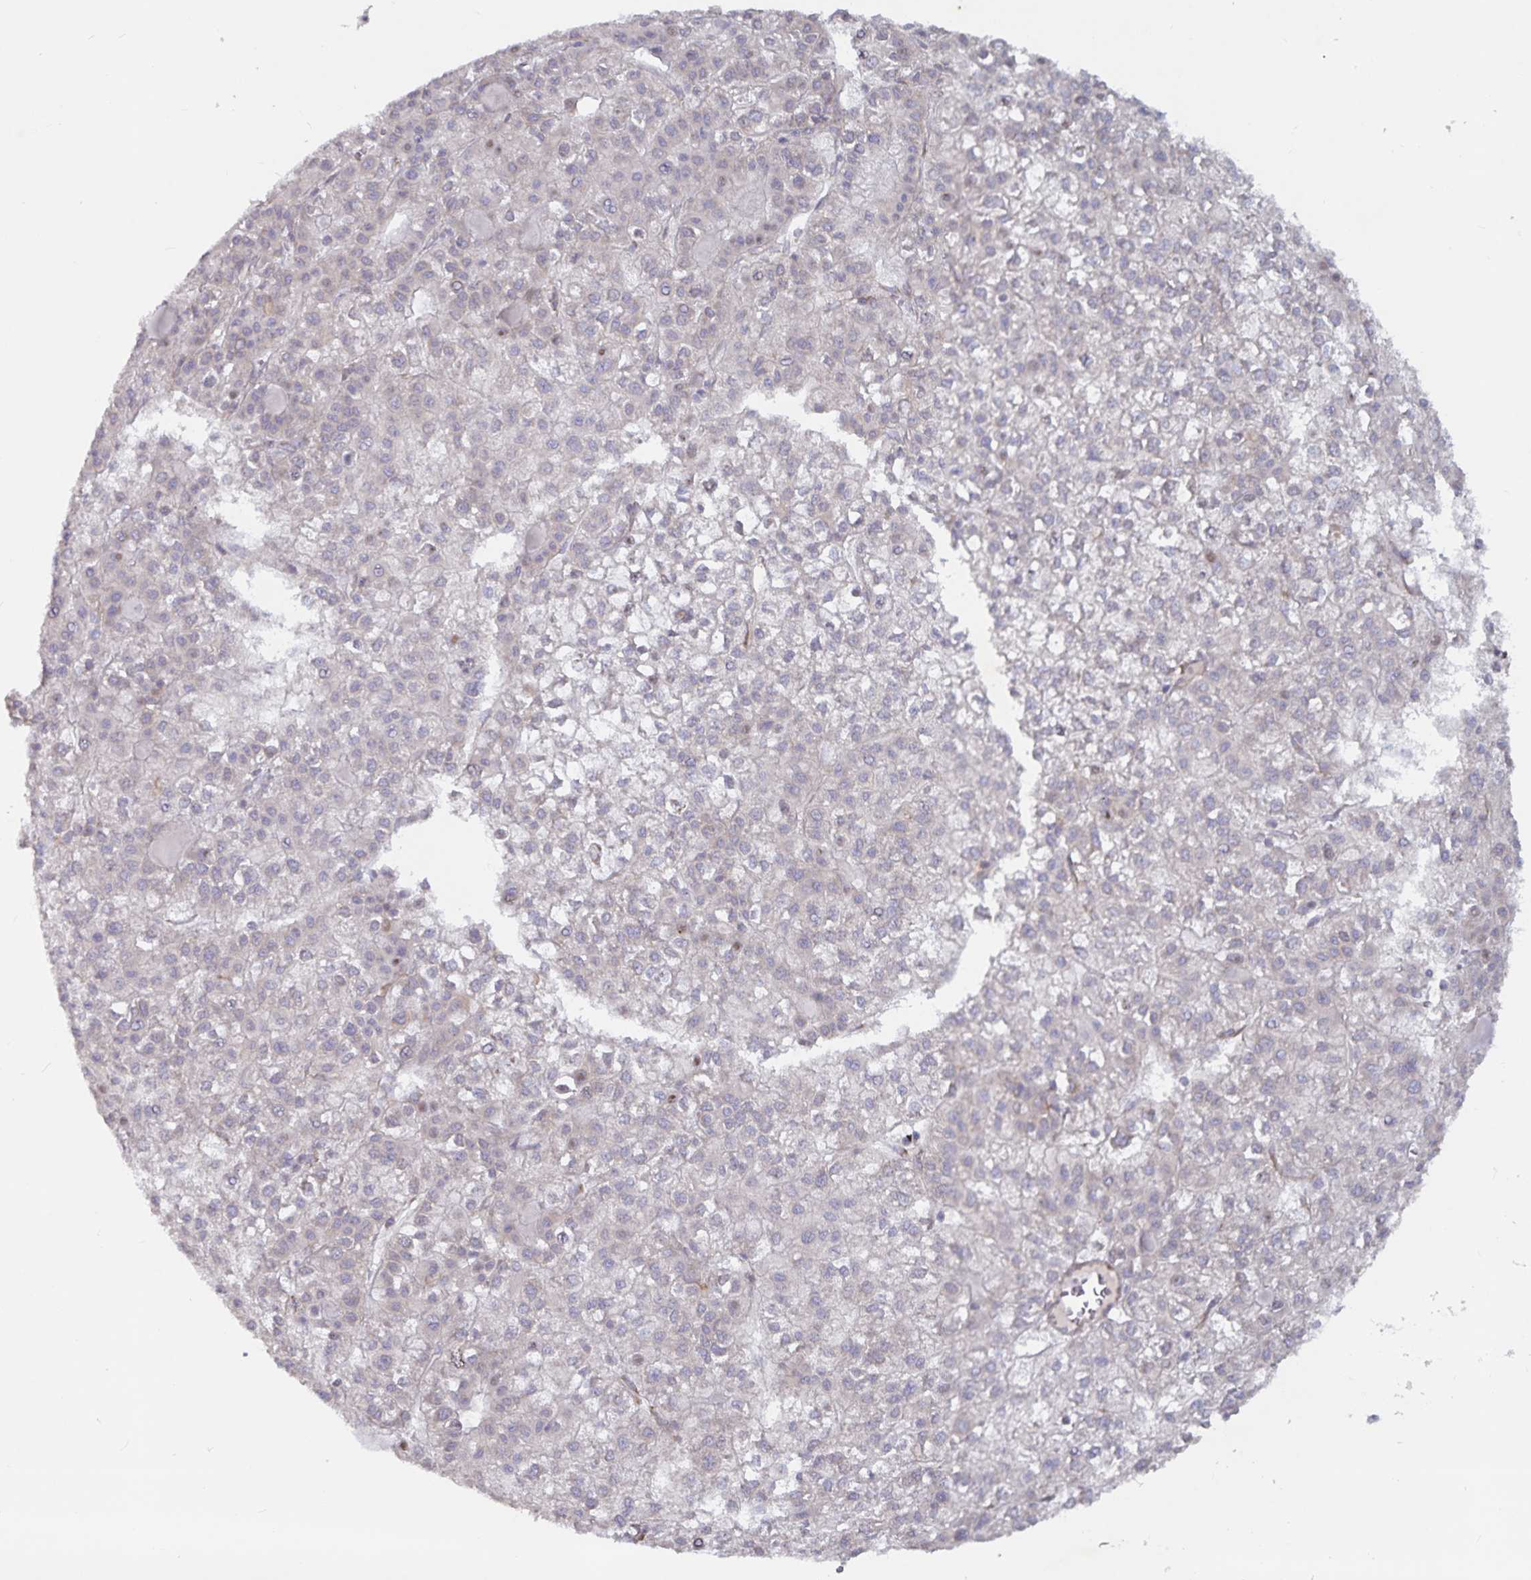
{"staining": {"intensity": "negative", "quantity": "none", "location": "none"}, "tissue": "liver cancer", "cell_type": "Tumor cells", "image_type": "cancer", "snomed": [{"axis": "morphology", "description": "Carcinoma, Hepatocellular, NOS"}, {"axis": "topography", "description": "Liver"}], "caption": "An image of human liver hepatocellular carcinoma is negative for staining in tumor cells. The staining was performed using DAB (3,3'-diaminobenzidine) to visualize the protein expression in brown, while the nuclei were stained in blue with hematoxylin (Magnification: 20x).", "gene": "FAM120A", "patient": {"sex": "female", "age": 43}}